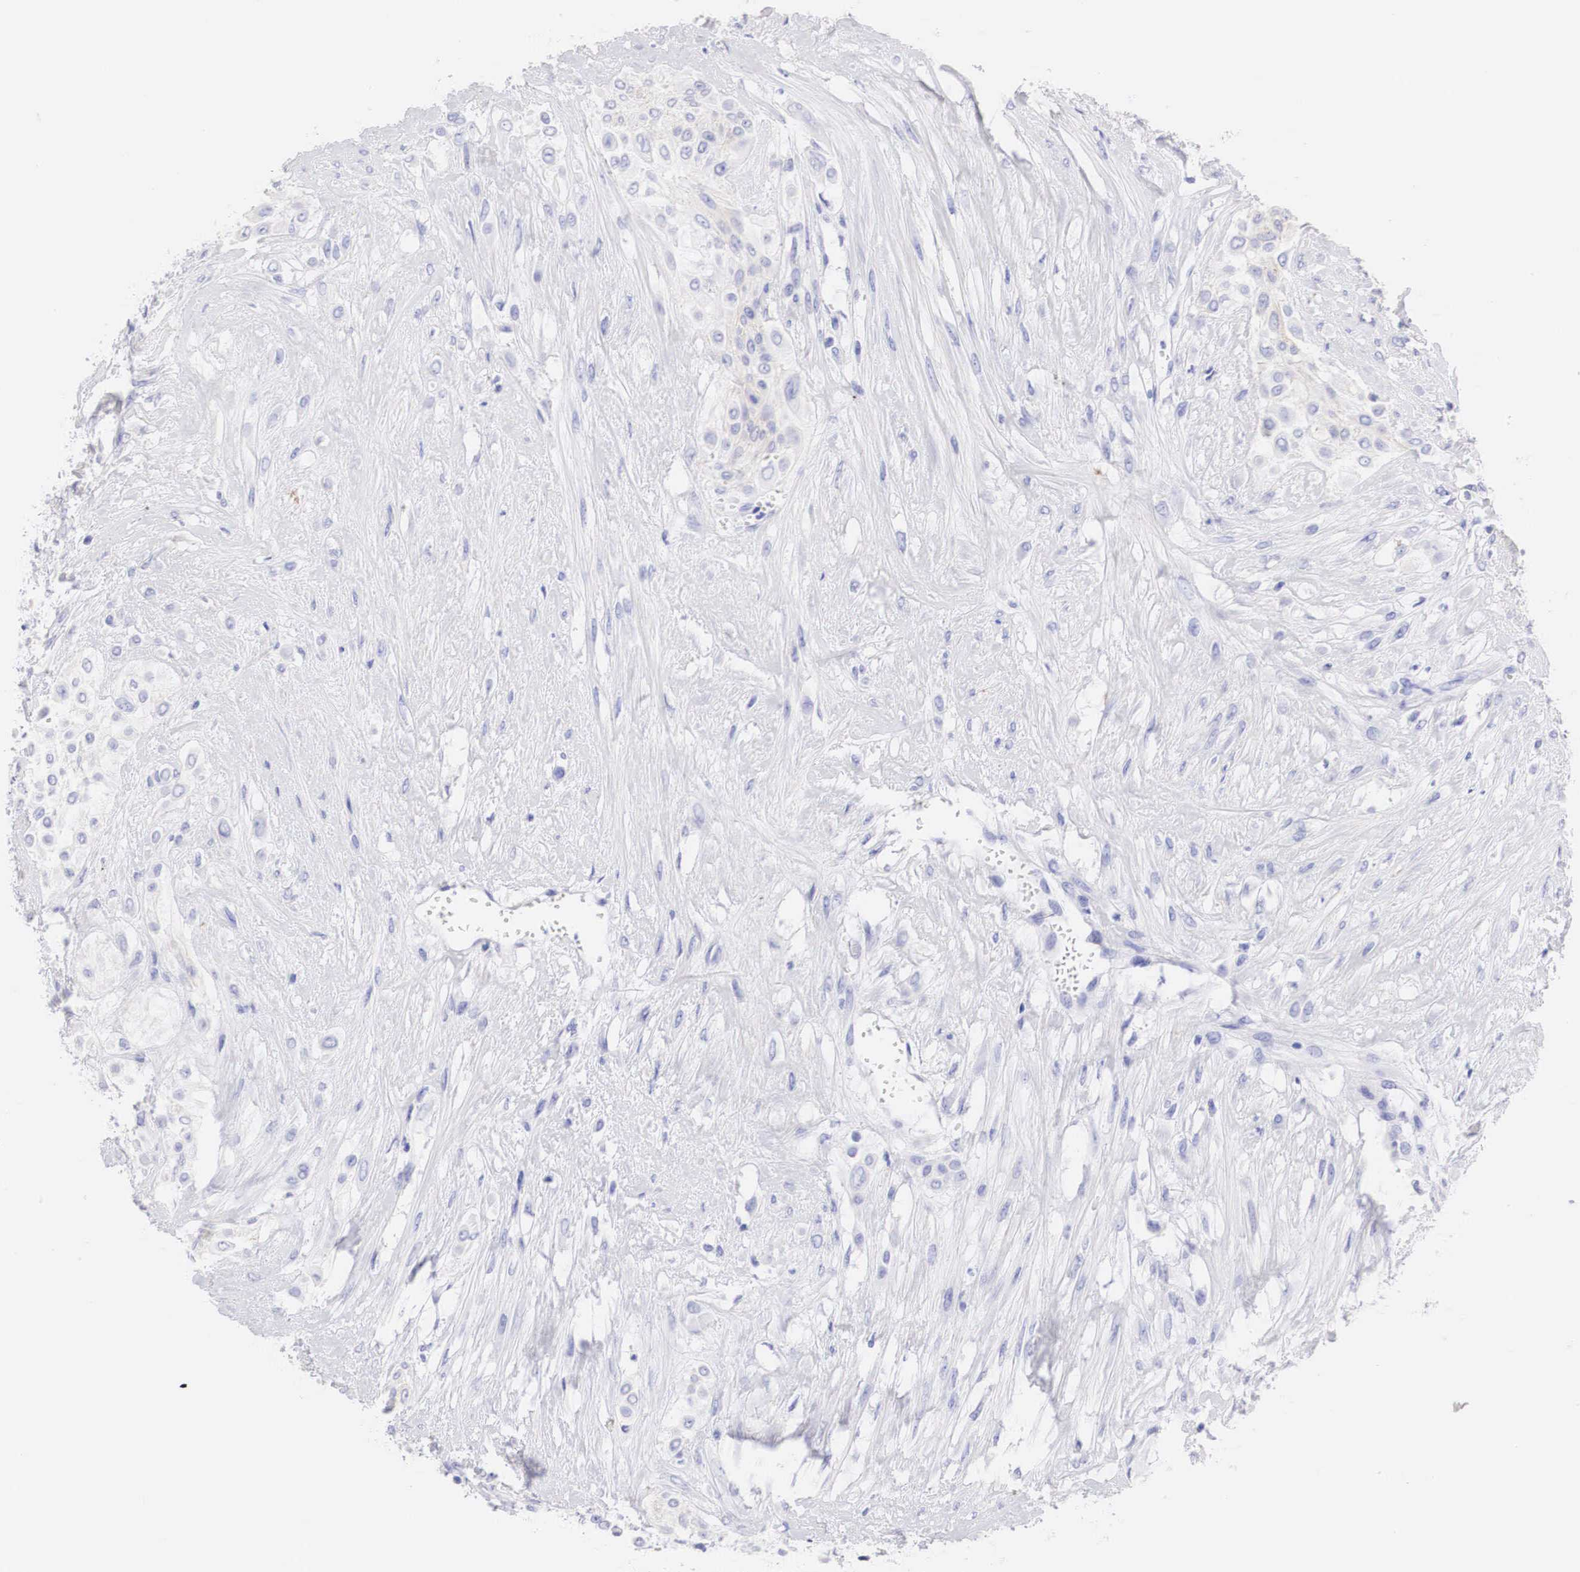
{"staining": {"intensity": "negative", "quantity": "none", "location": "none"}, "tissue": "urothelial cancer", "cell_type": "Tumor cells", "image_type": "cancer", "snomed": [{"axis": "morphology", "description": "Urothelial carcinoma, High grade"}, {"axis": "topography", "description": "Urinary bladder"}], "caption": "High magnification brightfield microscopy of urothelial cancer stained with DAB (brown) and counterstained with hematoxylin (blue): tumor cells show no significant staining.", "gene": "ERBB2", "patient": {"sex": "male", "age": 57}}